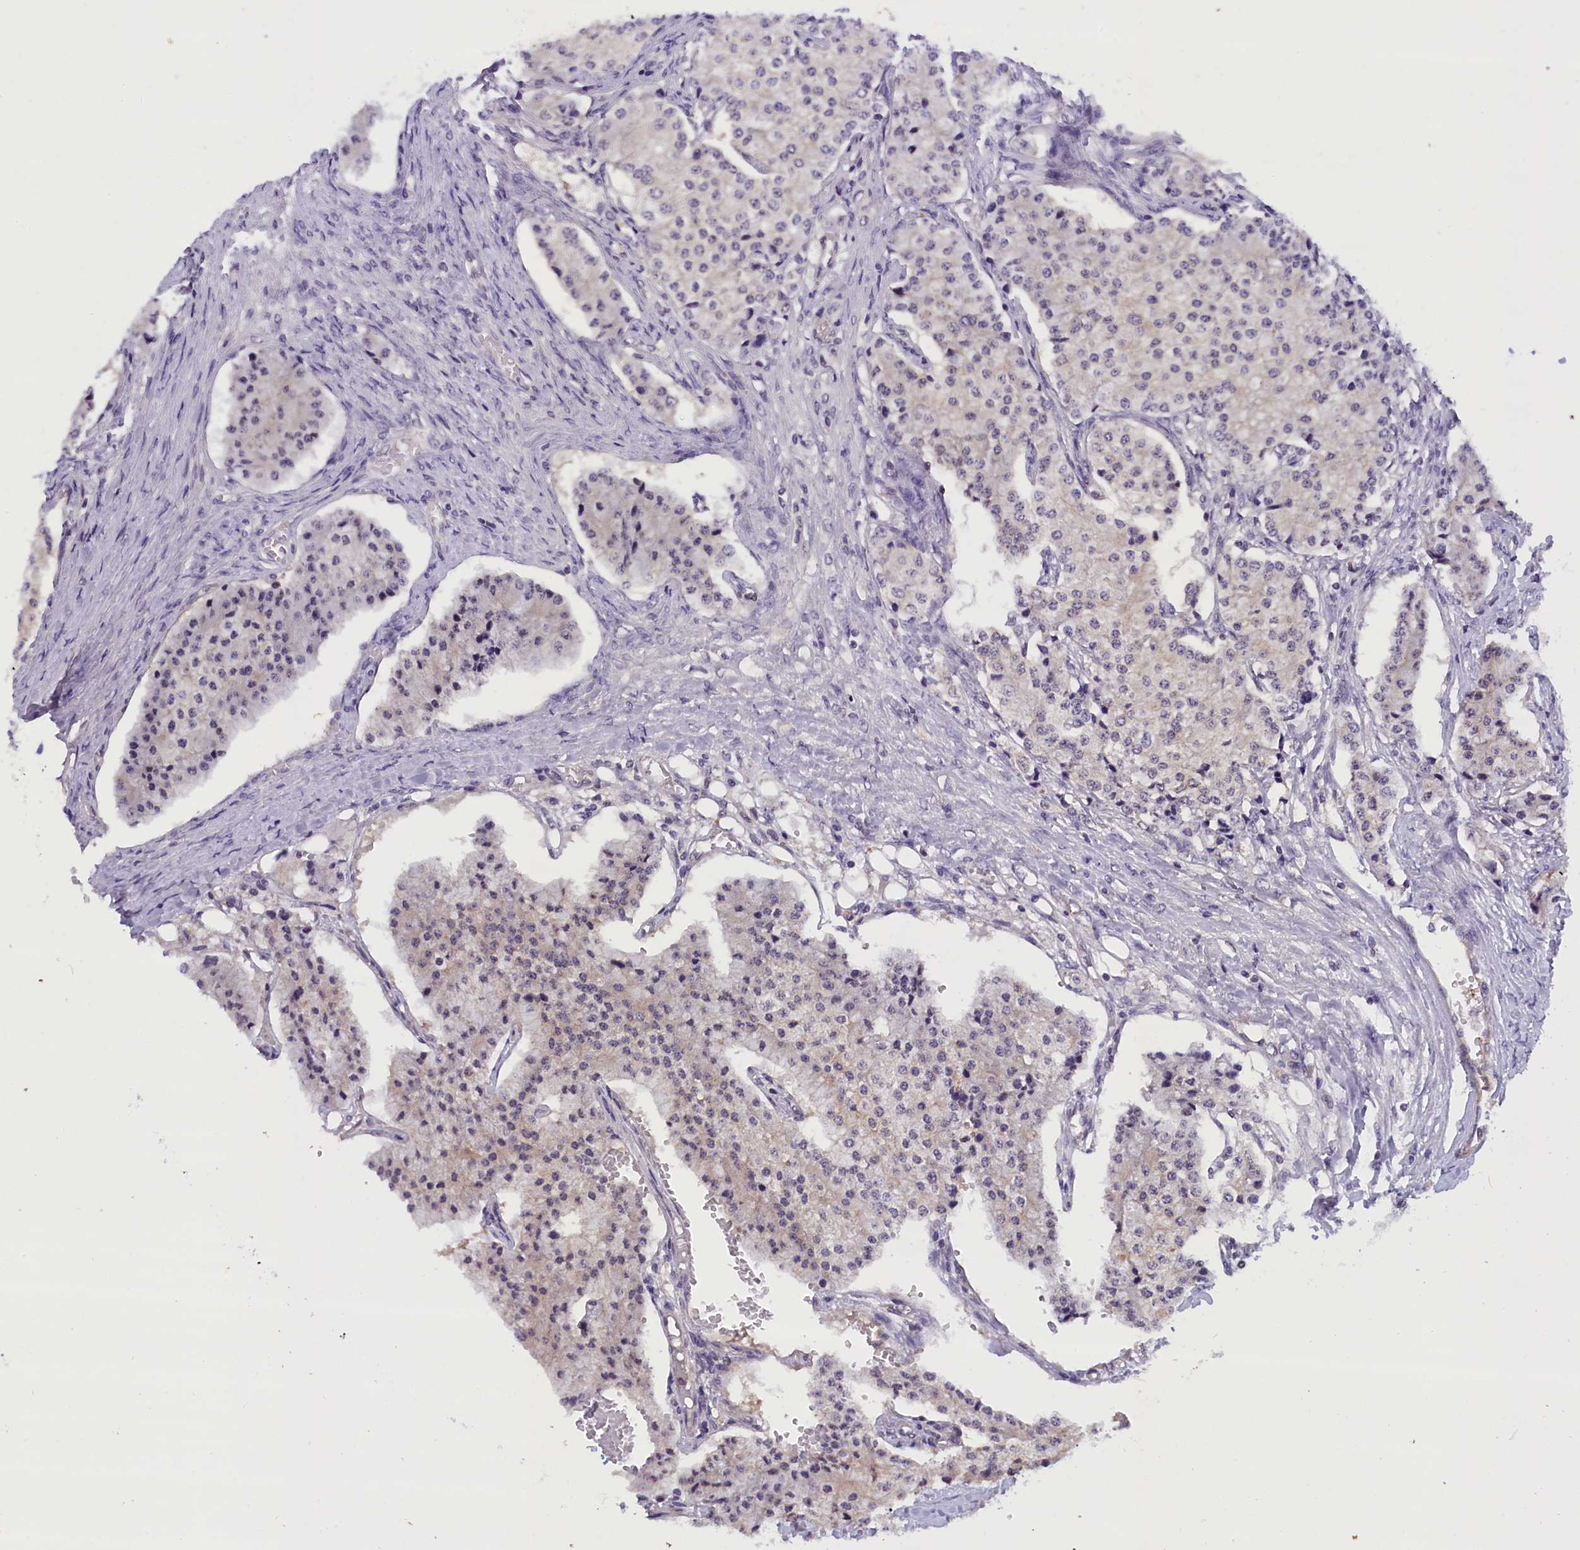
{"staining": {"intensity": "negative", "quantity": "none", "location": "none"}, "tissue": "carcinoid", "cell_type": "Tumor cells", "image_type": "cancer", "snomed": [{"axis": "morphology", "description": "Carcinoid, malignant, NOS"}, {"axis": "topography", "description": "Colon"}], "caption": "An immunohistochemistry (IHC) micrograph of carcinoid is shown. There is no staining in tumor cells of carcinoid. The staining is performed using DAB brown chromogen with nuclei counter-stained in using hematoxylin.", "gene": "TBCB", "patient": {"sex": "female", "age": 52}}